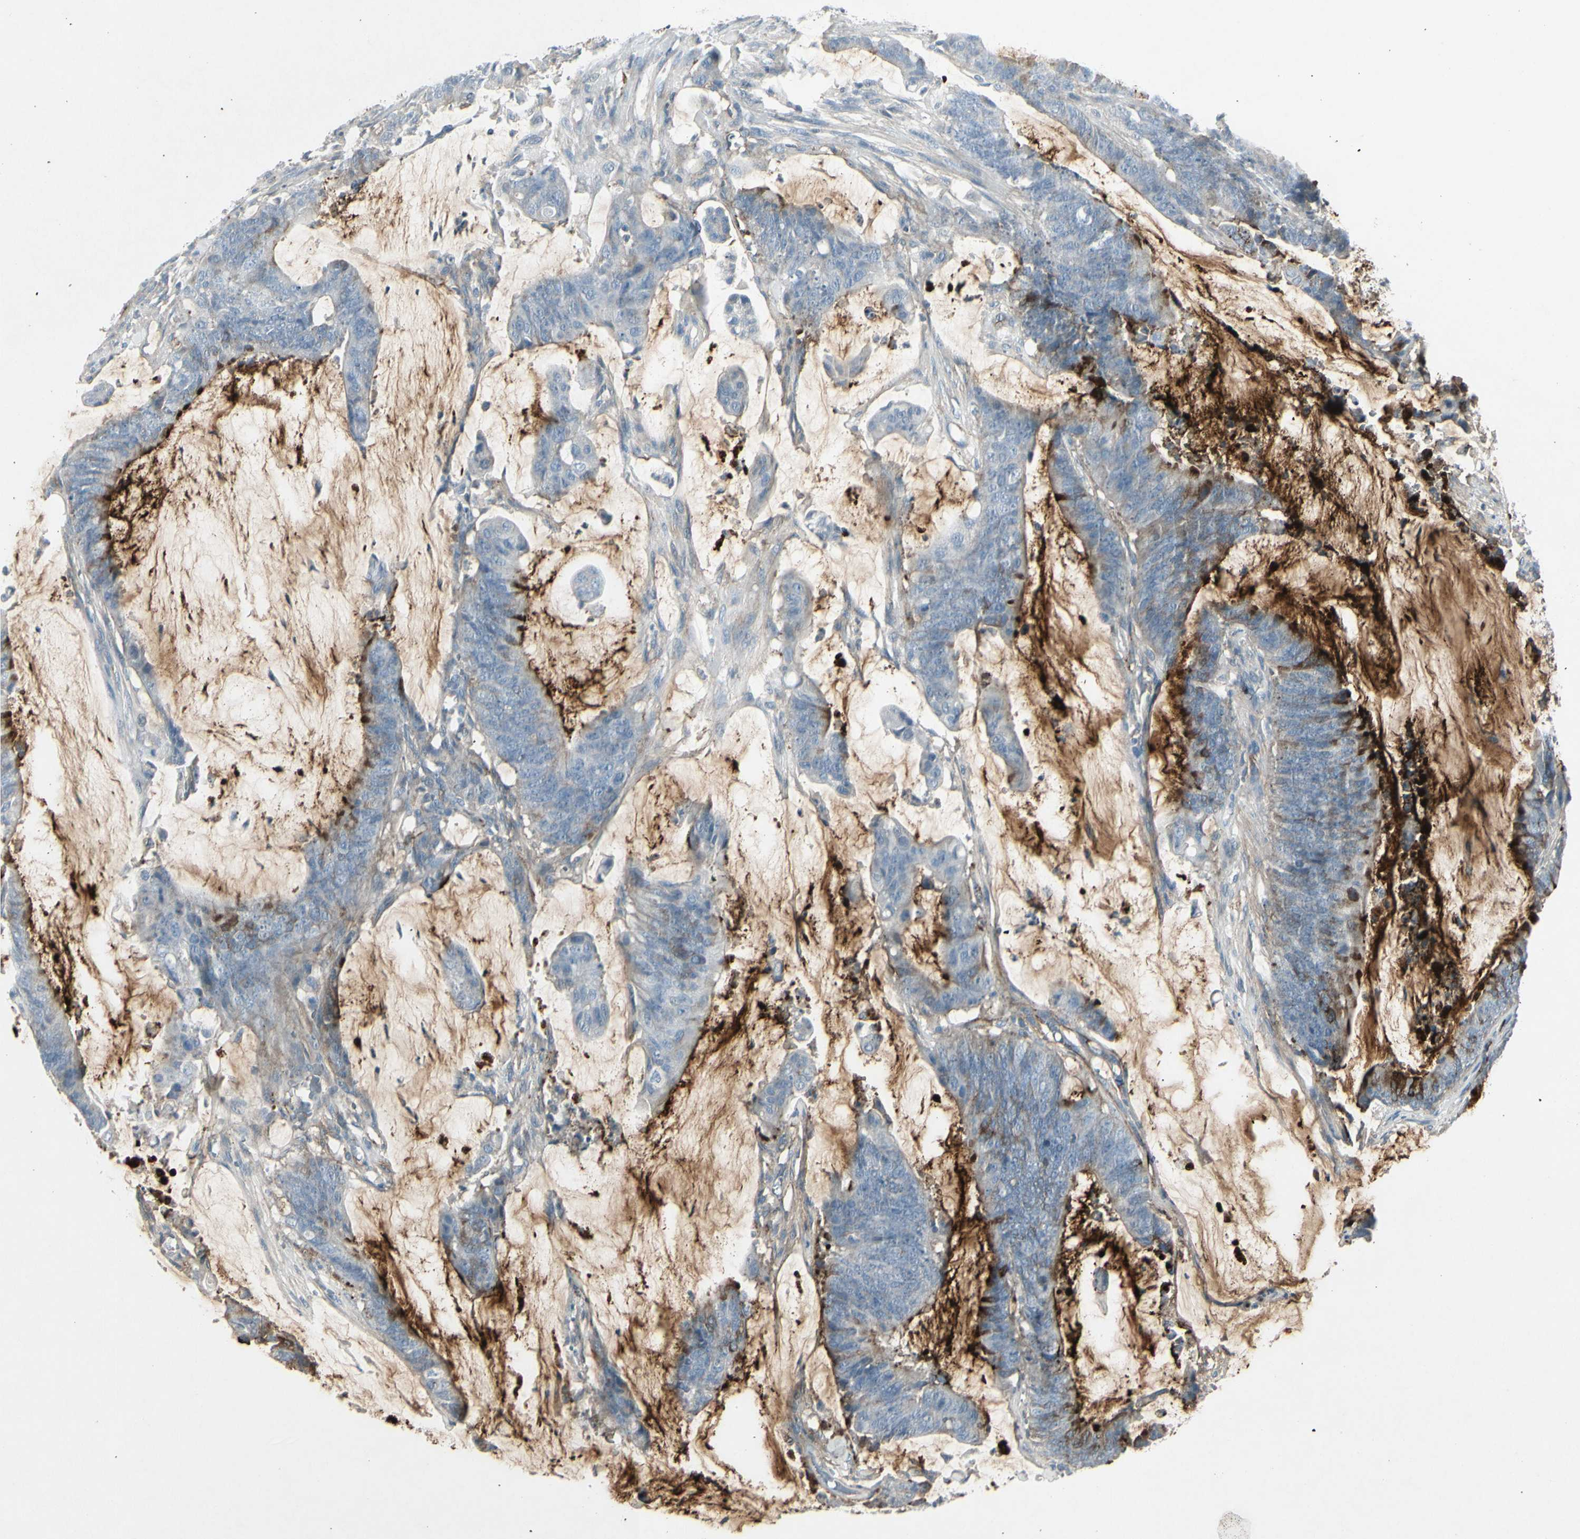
{"staining": {"intensity": "strong", "quantity": "<25%", "location": "cytoplasmic/membranous"}, "tissue": "colorectal cancer", "cell_type": "Tumor cells", "image_type": "cancer", "snomed": [{"axis": "morphology", "description": "Adenocarcinoma, NOS"}, {"axis": "topography", "description": "Rectum"}], "caption": "Protein expression by immunohistochemistry (IHC) exhibits strong cytoplasmic/membranous expression in approximately <25% of tumor cells in colorectal adenocarcinoma.", "gene": "IGHM", "patient": {"sex": "female", "age": 66}}